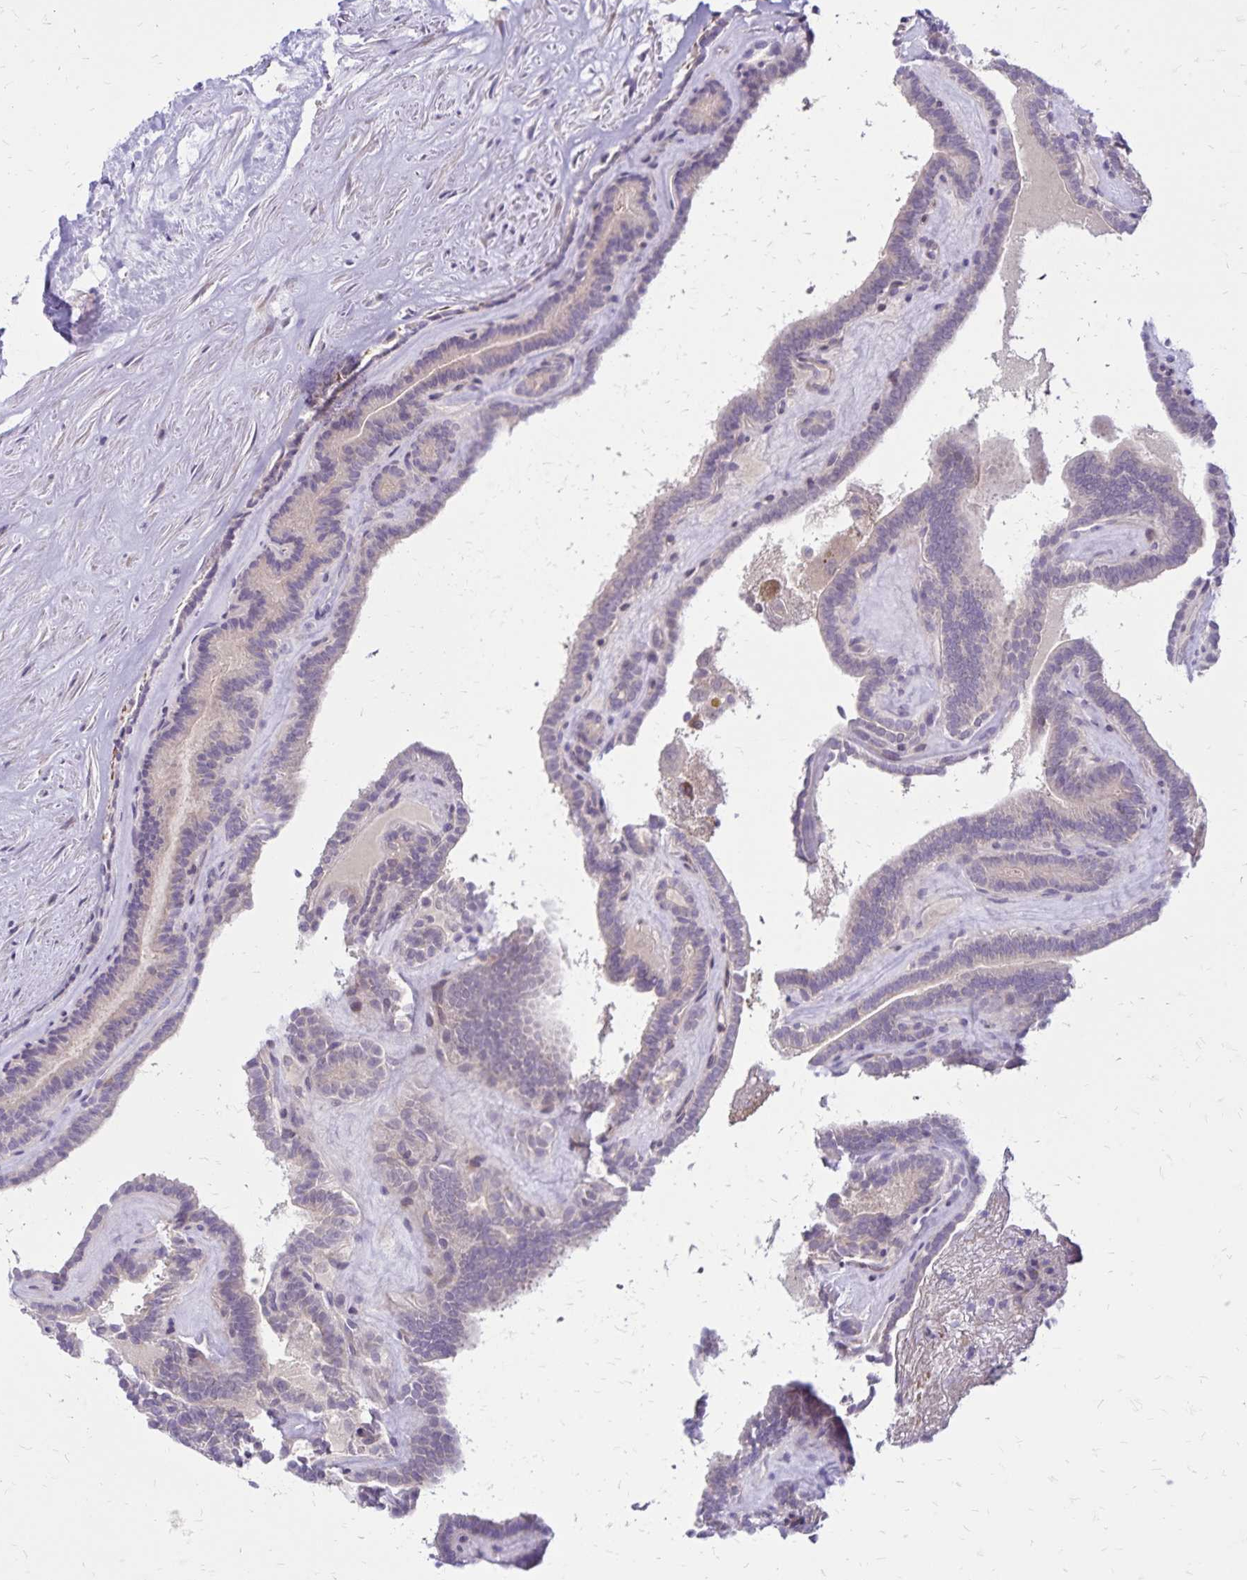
{"staining": {"intensity": "negative", "quantity": "none", "location": "none"}, "tissue": "thyroid cancer", "cell_type": "Tumor cells", "image_type": "cancer", "snomed": [{"axis": "morphology", "description": "Papillary adenocarcinoma, NOS"}, {"axis": "topography", "description": "Thyroid gland"}], "caption": "A high-resolution photomicrograph shows immunohistochemistry (IHC) staining of thyroid papillary adenocarcinoma, which exhibits no significant staining in tumor cells.", "gene": "FSD1", "patient": {"sex": "female", "age": 21}}